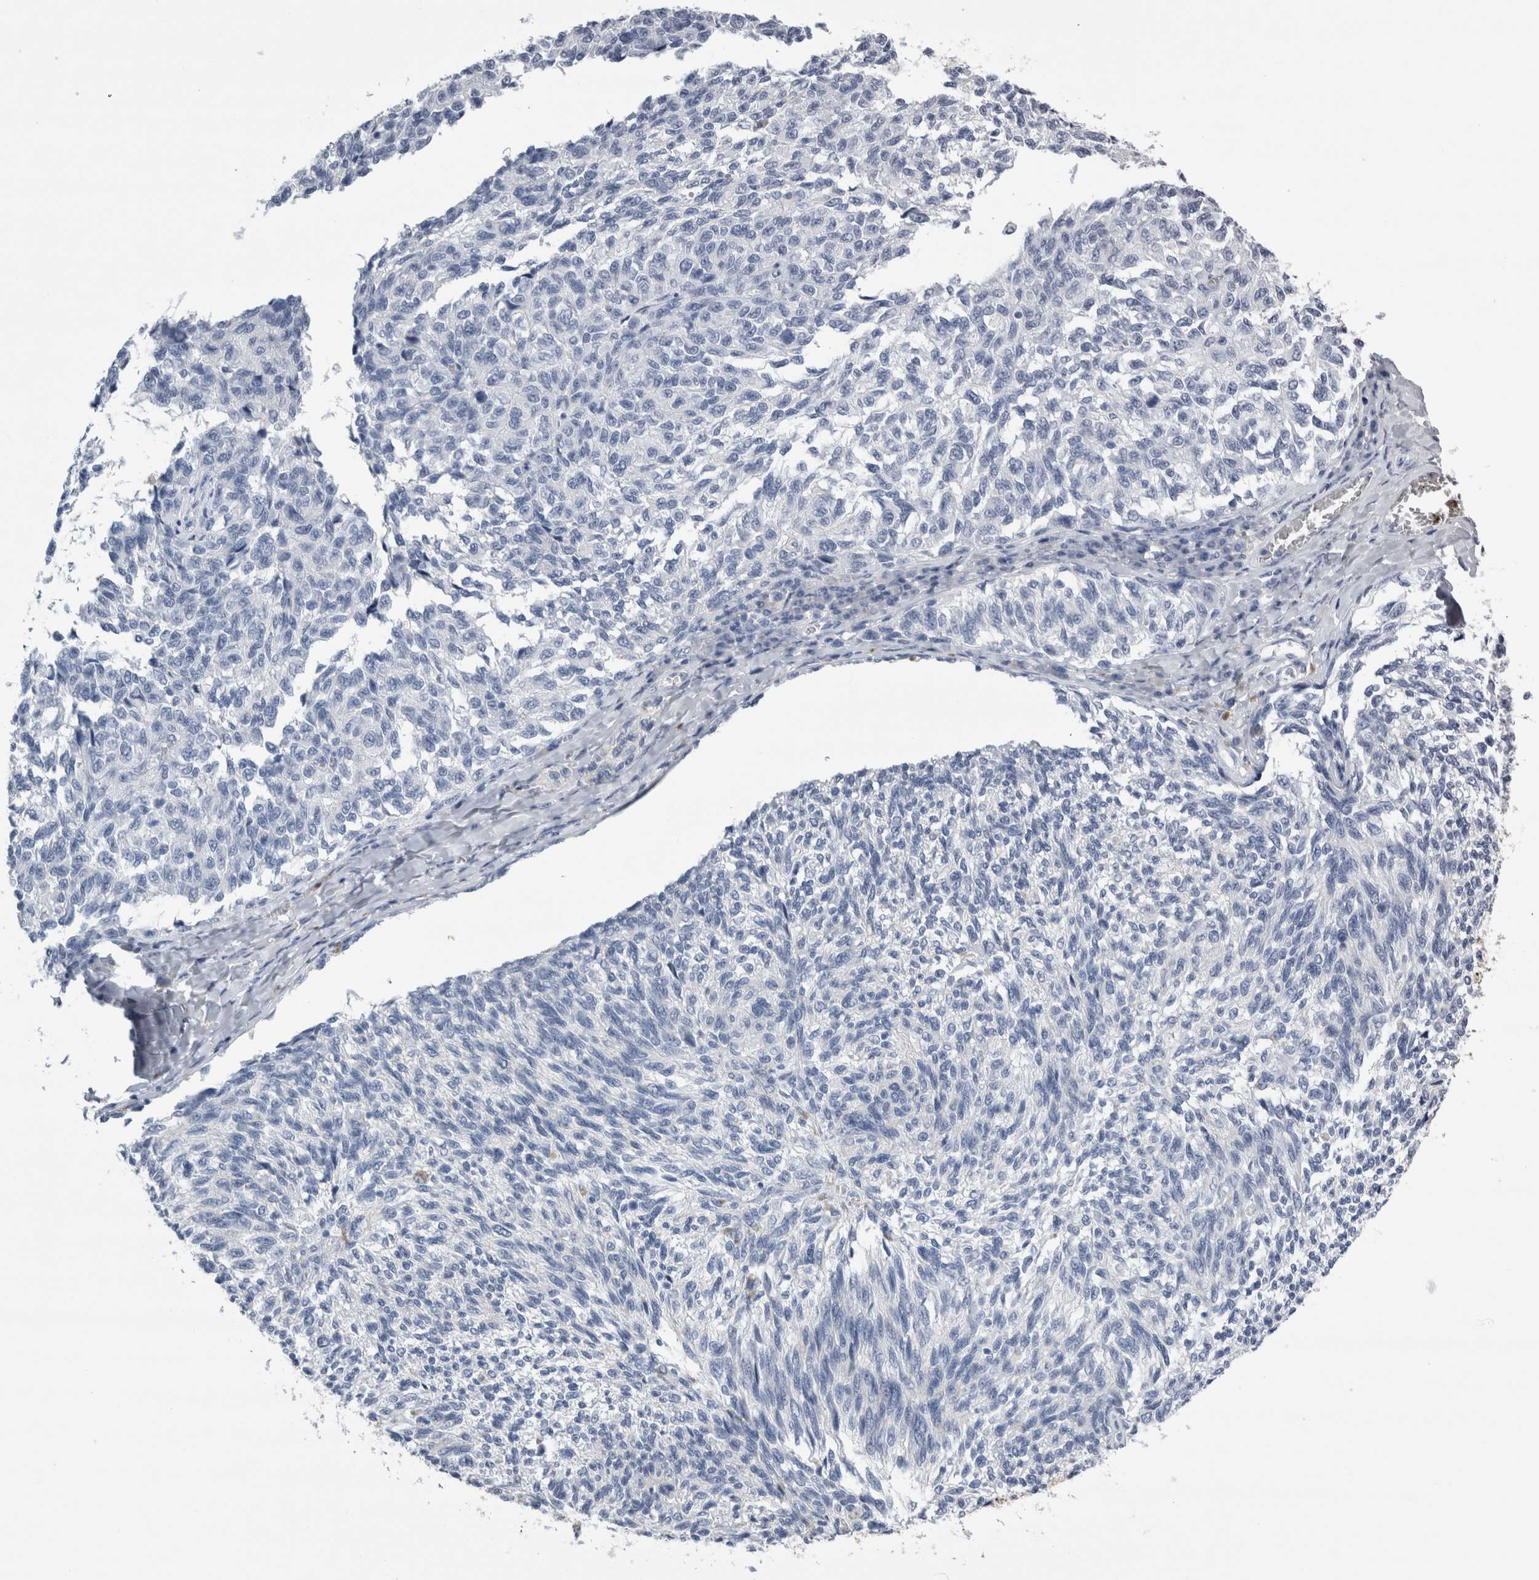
{"staining": {"intensity": "negative", "quantity": "none", "location": "none"}, "tissue": "melanoma", "cell_type": "Tumor cells", "image_type": "cancer", "snomed": [{"axis": "morphology", "description": "Malignant melanoma, NOS"}, {"axis": "topography", "description": "Skin"}], "caption": "Tumor cells show no significant protein positivity in malignant melanoma.", "gene": "S100A12", "patient": {"sex": "female", "age": 73}}